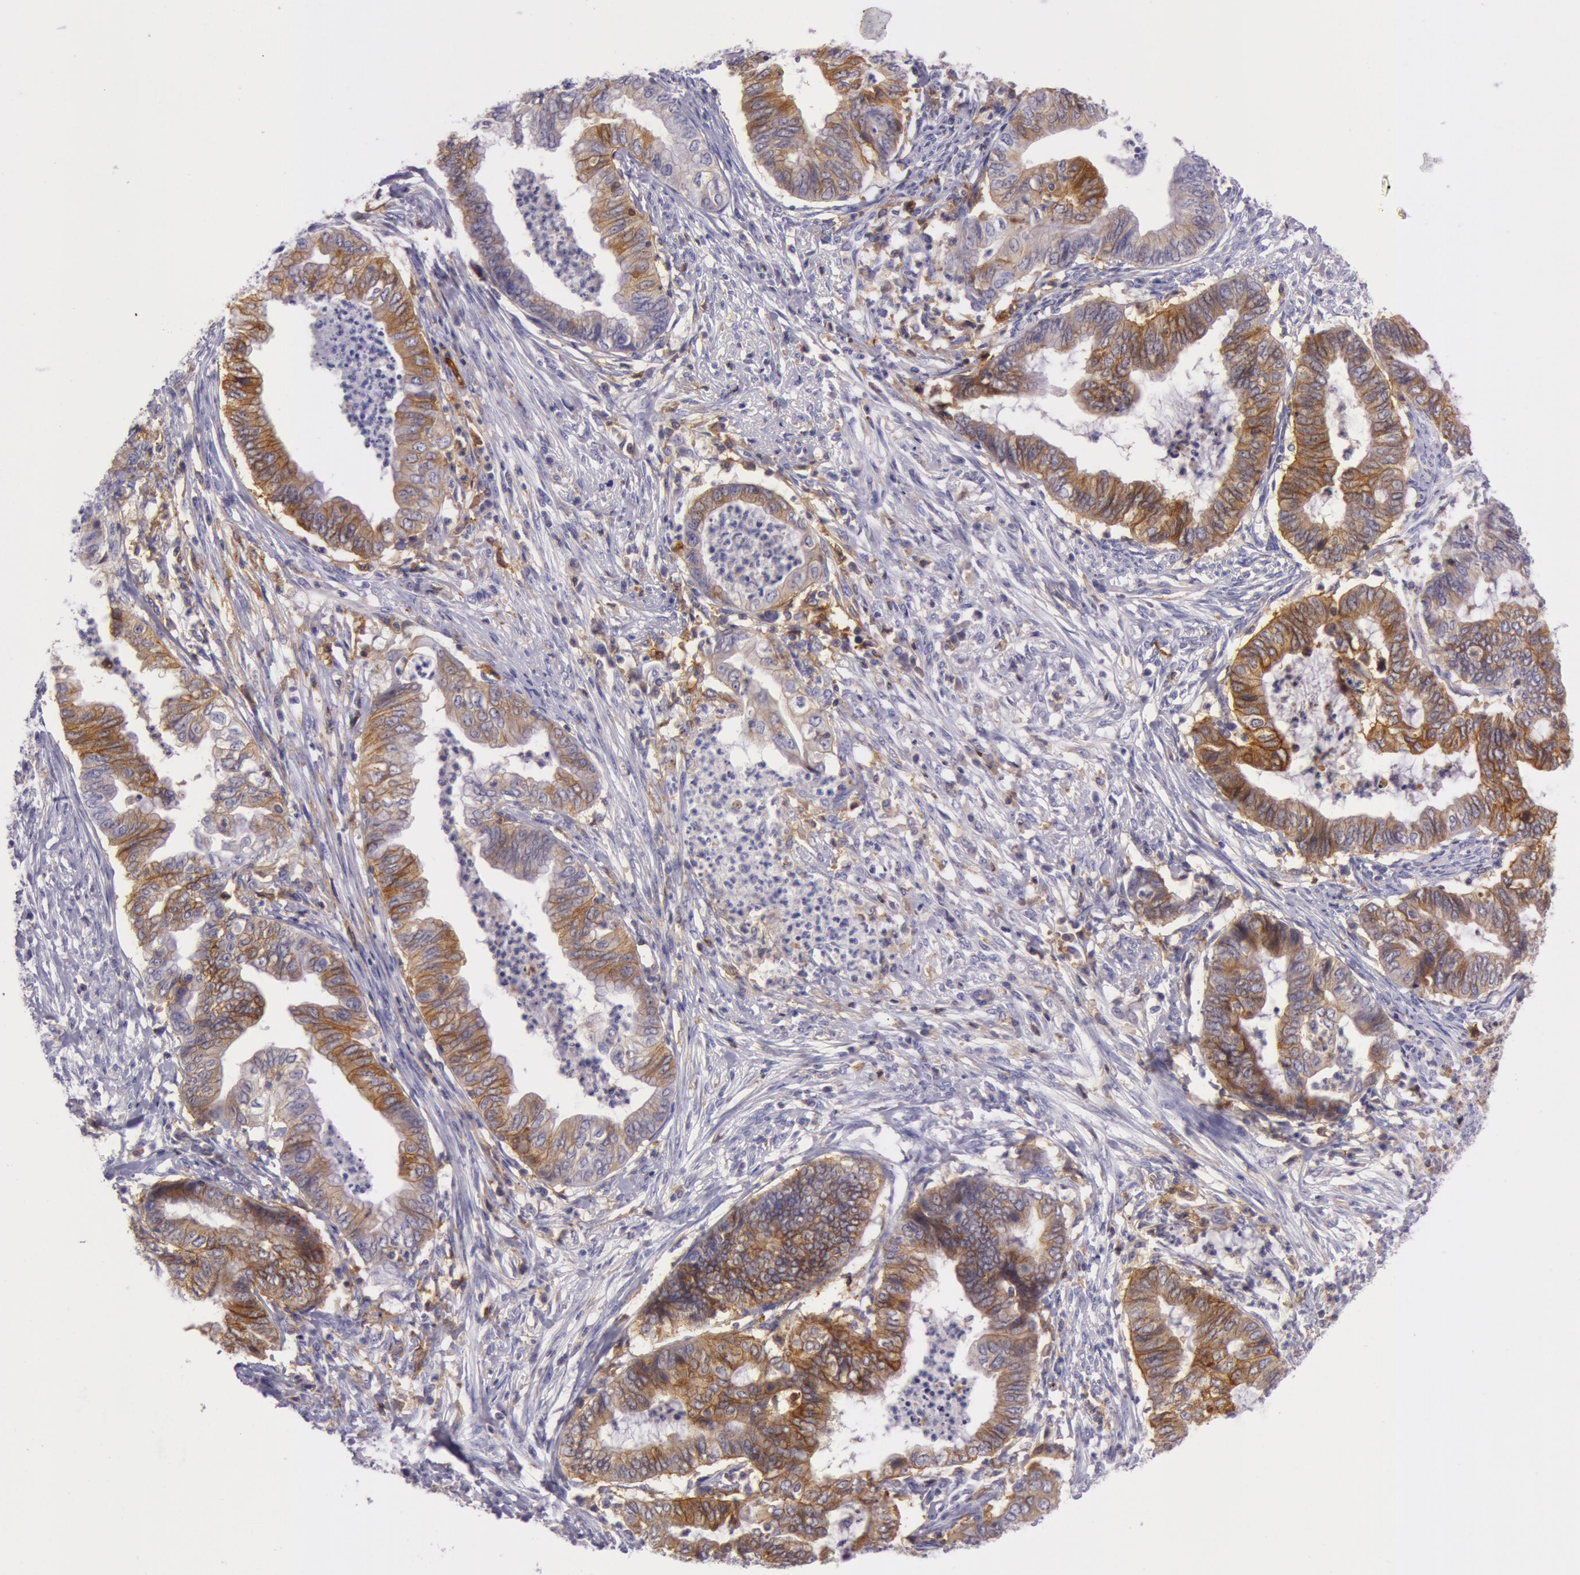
{"staining": {"intensity": "moderate", "quantity": ">75%", "location": "cytoplasmic/membranous"}, "tissue": "endometrial cancer", "cell_type": "Tumor cells", "image_type": "cancer", "snomed": [{"axis": "morphology", "description": "Necrosis, NOS"}, {"axis": "morphology", "description": "Adenocarcinoma, NOS"}, {"axis": "topography", "description": "Endometrium"}], "caption": "Human endometrial adenocarcinoma stained for a protein (brown) demonstrates moderate cytoplasmic/membranous positive positivity in about >75% of tumor cells.", "gene": "LY75", "patient": {"sex": "female", "age": 79}}